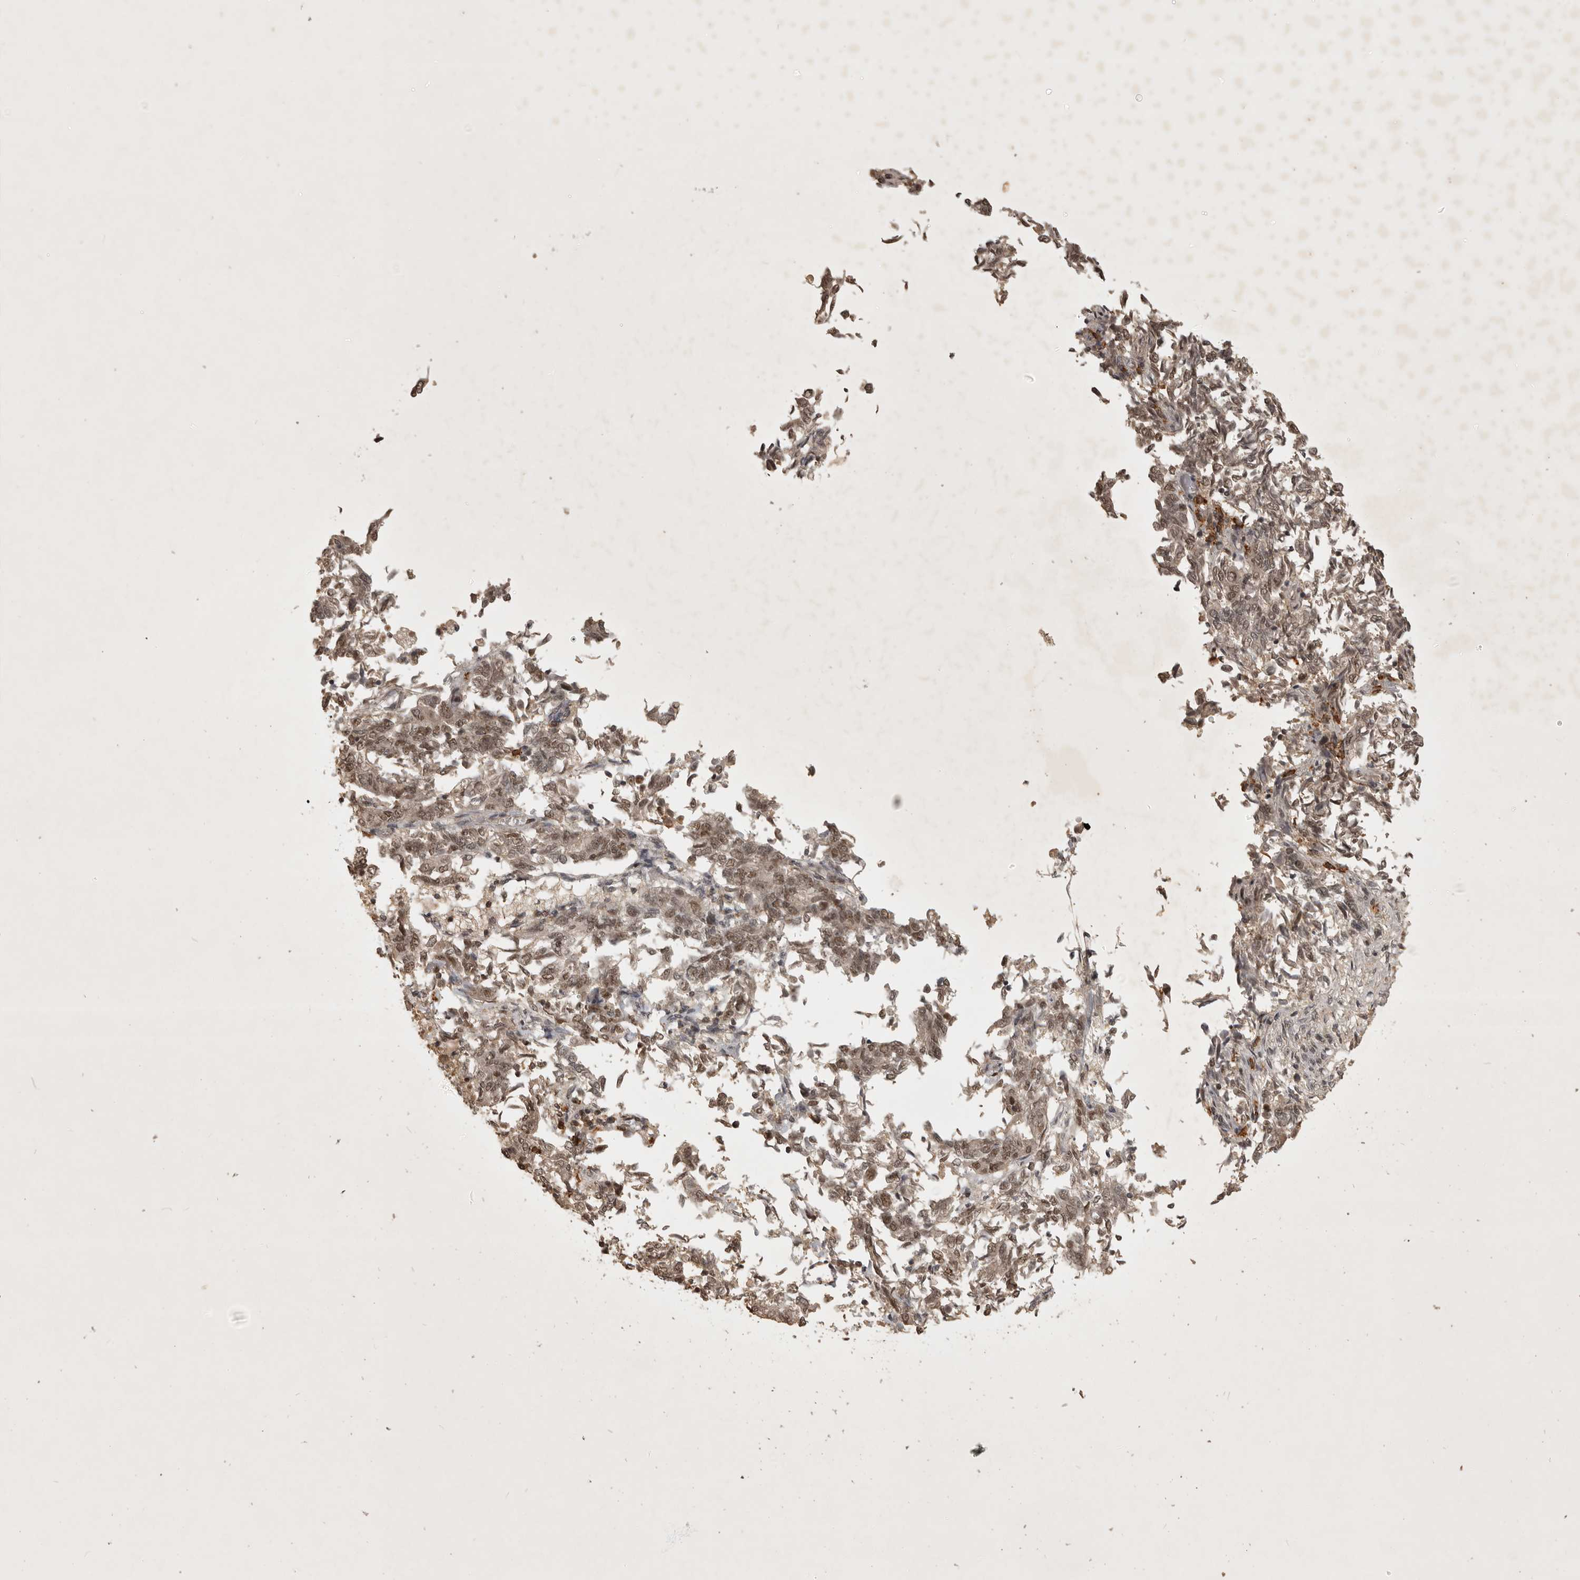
{"staining": {"intensity": "weak", "quantity": ">75%", "location": "nuclear"}, "tissue": "endometrial cancer", "cell_type": "Tumor cells", "image_type": "cancer", "snomed": [{"axis": "morphology", "description": "Adenocarcinoma, NOS"}, {"axis": "topography", "description": "Endometrium"}], "caption": "Adenocarcinoma (endometrial) stained for a protein (brown) displays weak nuclear positive expression in about >75% of tumor cells.", "gene": "CBLL1", "patient": {"sex": "female", "age": 80}}